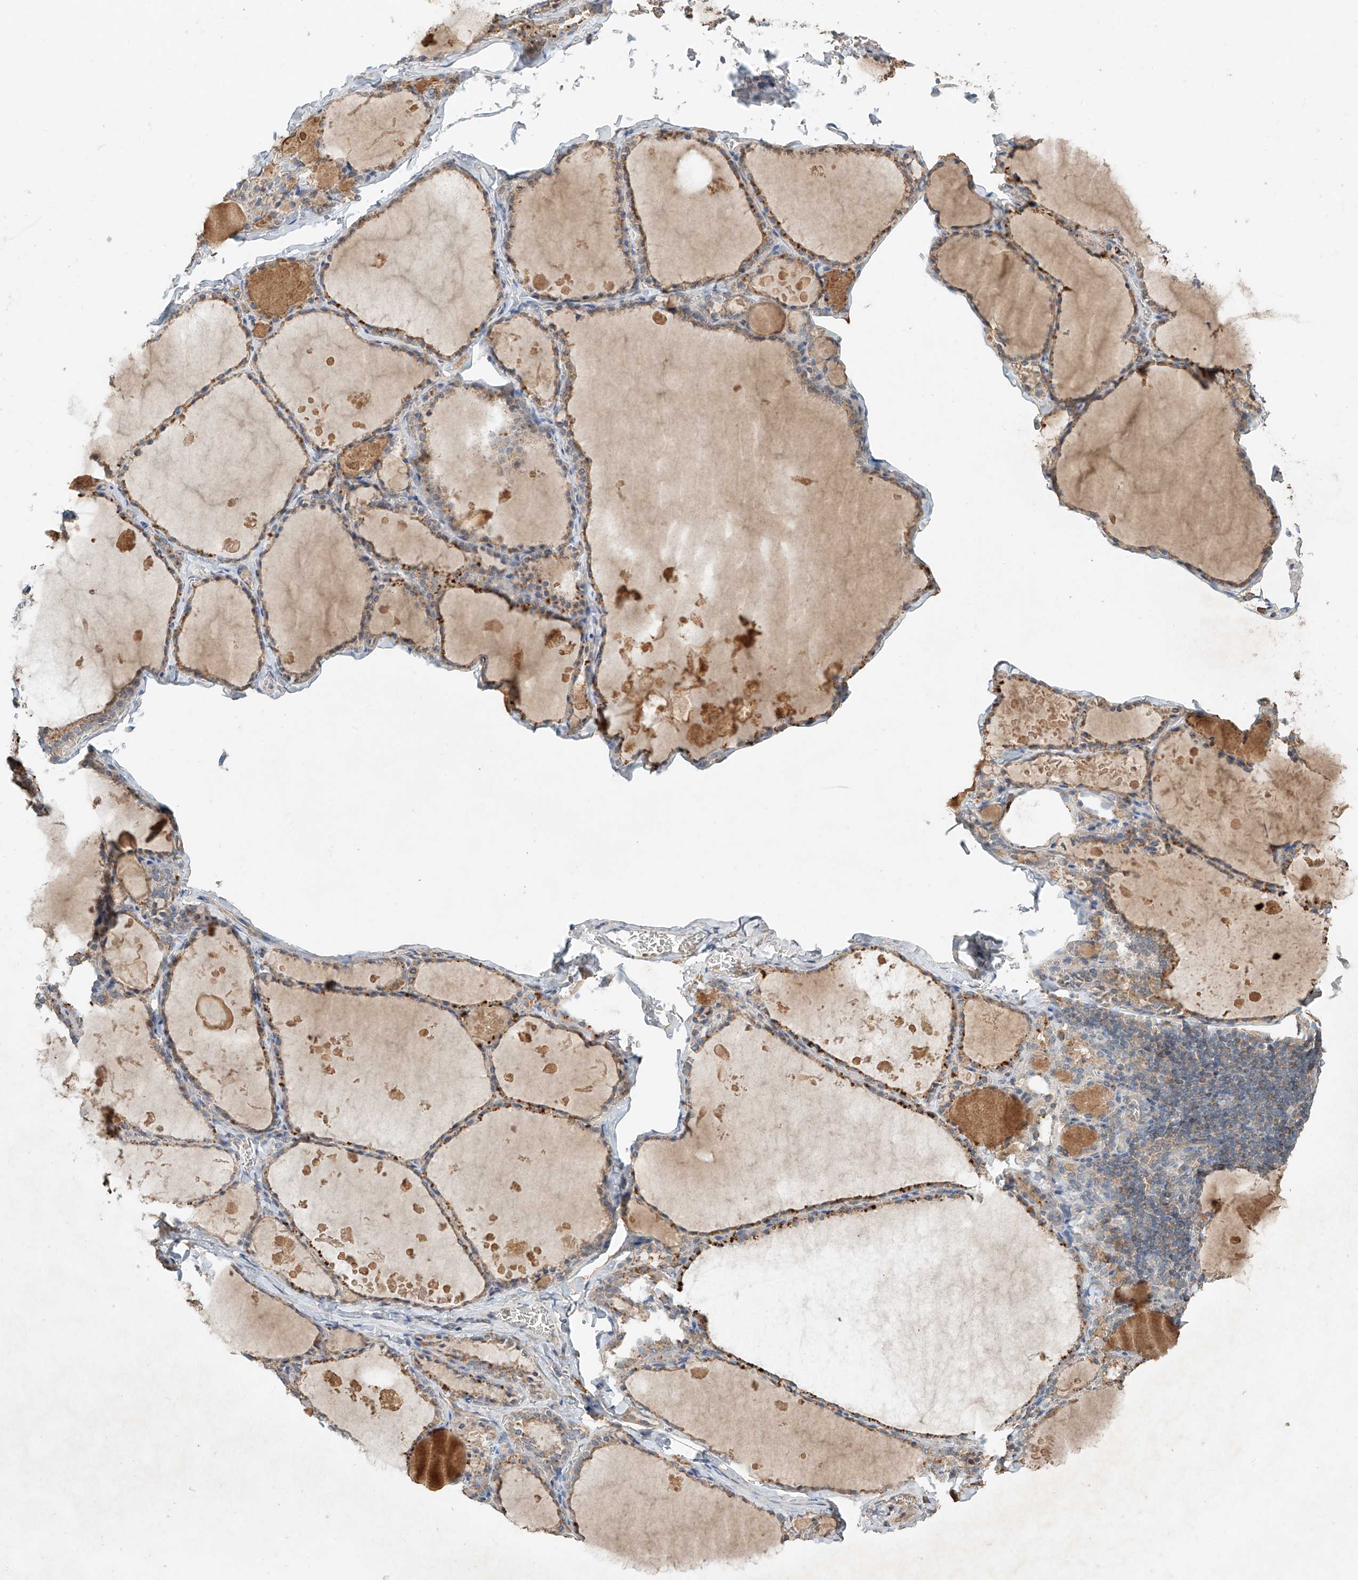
{"staining": {"intensity": "moderate", "quantity": ">75%", "location": "cytoplasmic/membranous"}, "tissue": "thyroid gland", "cell_type": "Glandular cells", "image_type": "normal", "snomed": [{"axis": "morphology", "description": "Normal tissue, NOS"}, {"axis": "topography", "description": "Thyroid gland"}], "caption": "Brown immunohistochemical staining in normal human thyroid gland demonstrates moderate cytoplasmic/membranous expression in about >75% of glandular cells. (DAB = brown stain, brightfield microscopy at high magnification).", "gene": "GNB1L", "patient": {"sex": "male", "age": 56}}